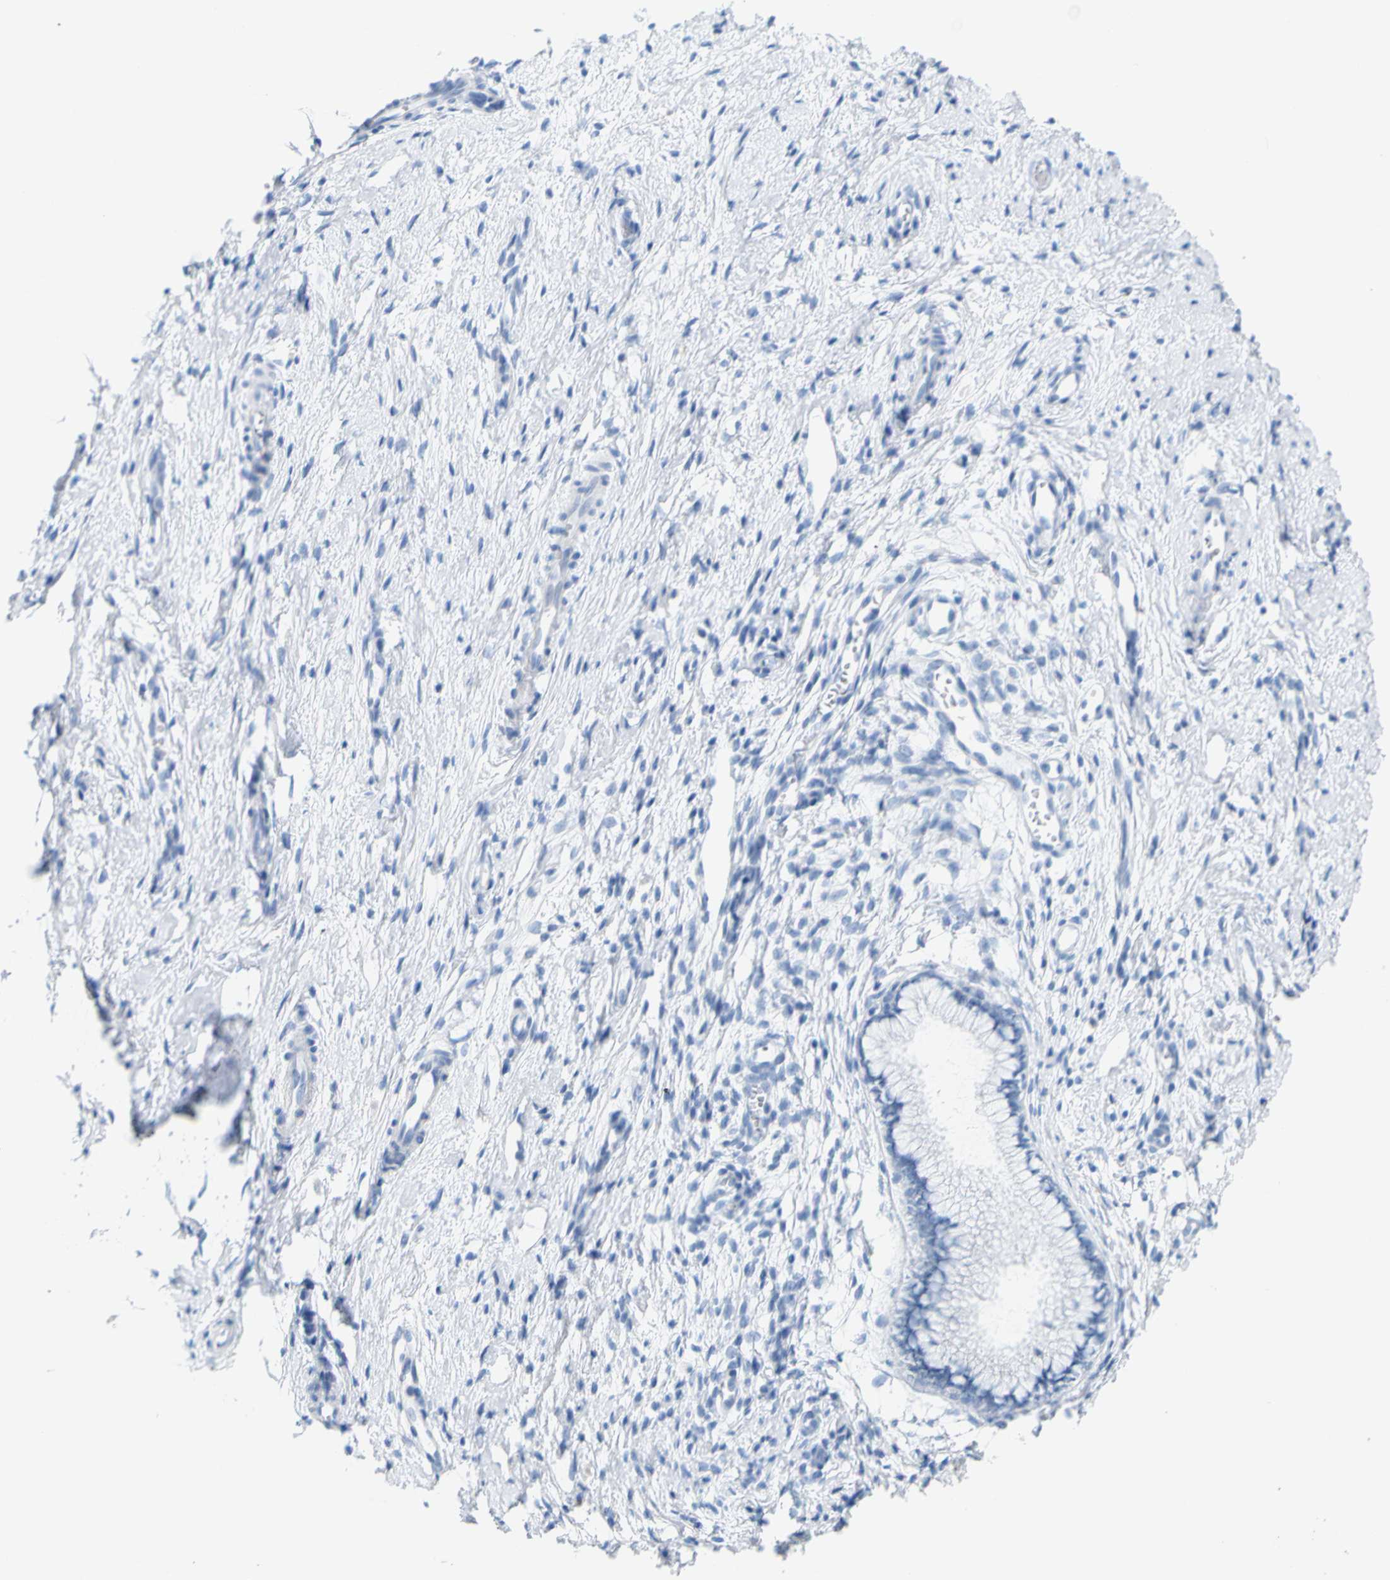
{"staining": {"intensity": "negative", "quantity": "none", "location": "none"}, "tissue": "cervix", "cell_type": "Glandular cells", "image_type": "normal", "snomed": [{"axis": "morphology", "description": "Normal tissue, NOS"}, {"axis": "topography", "description": "Cervix"}], "caption": "Immunohistochemical staining of normal cervix reveals no significant staining in glandular cells. Nuclei are stained in blue.", "gene": "OPN1SW", "patient": {"sex": "female", "age": 65}}